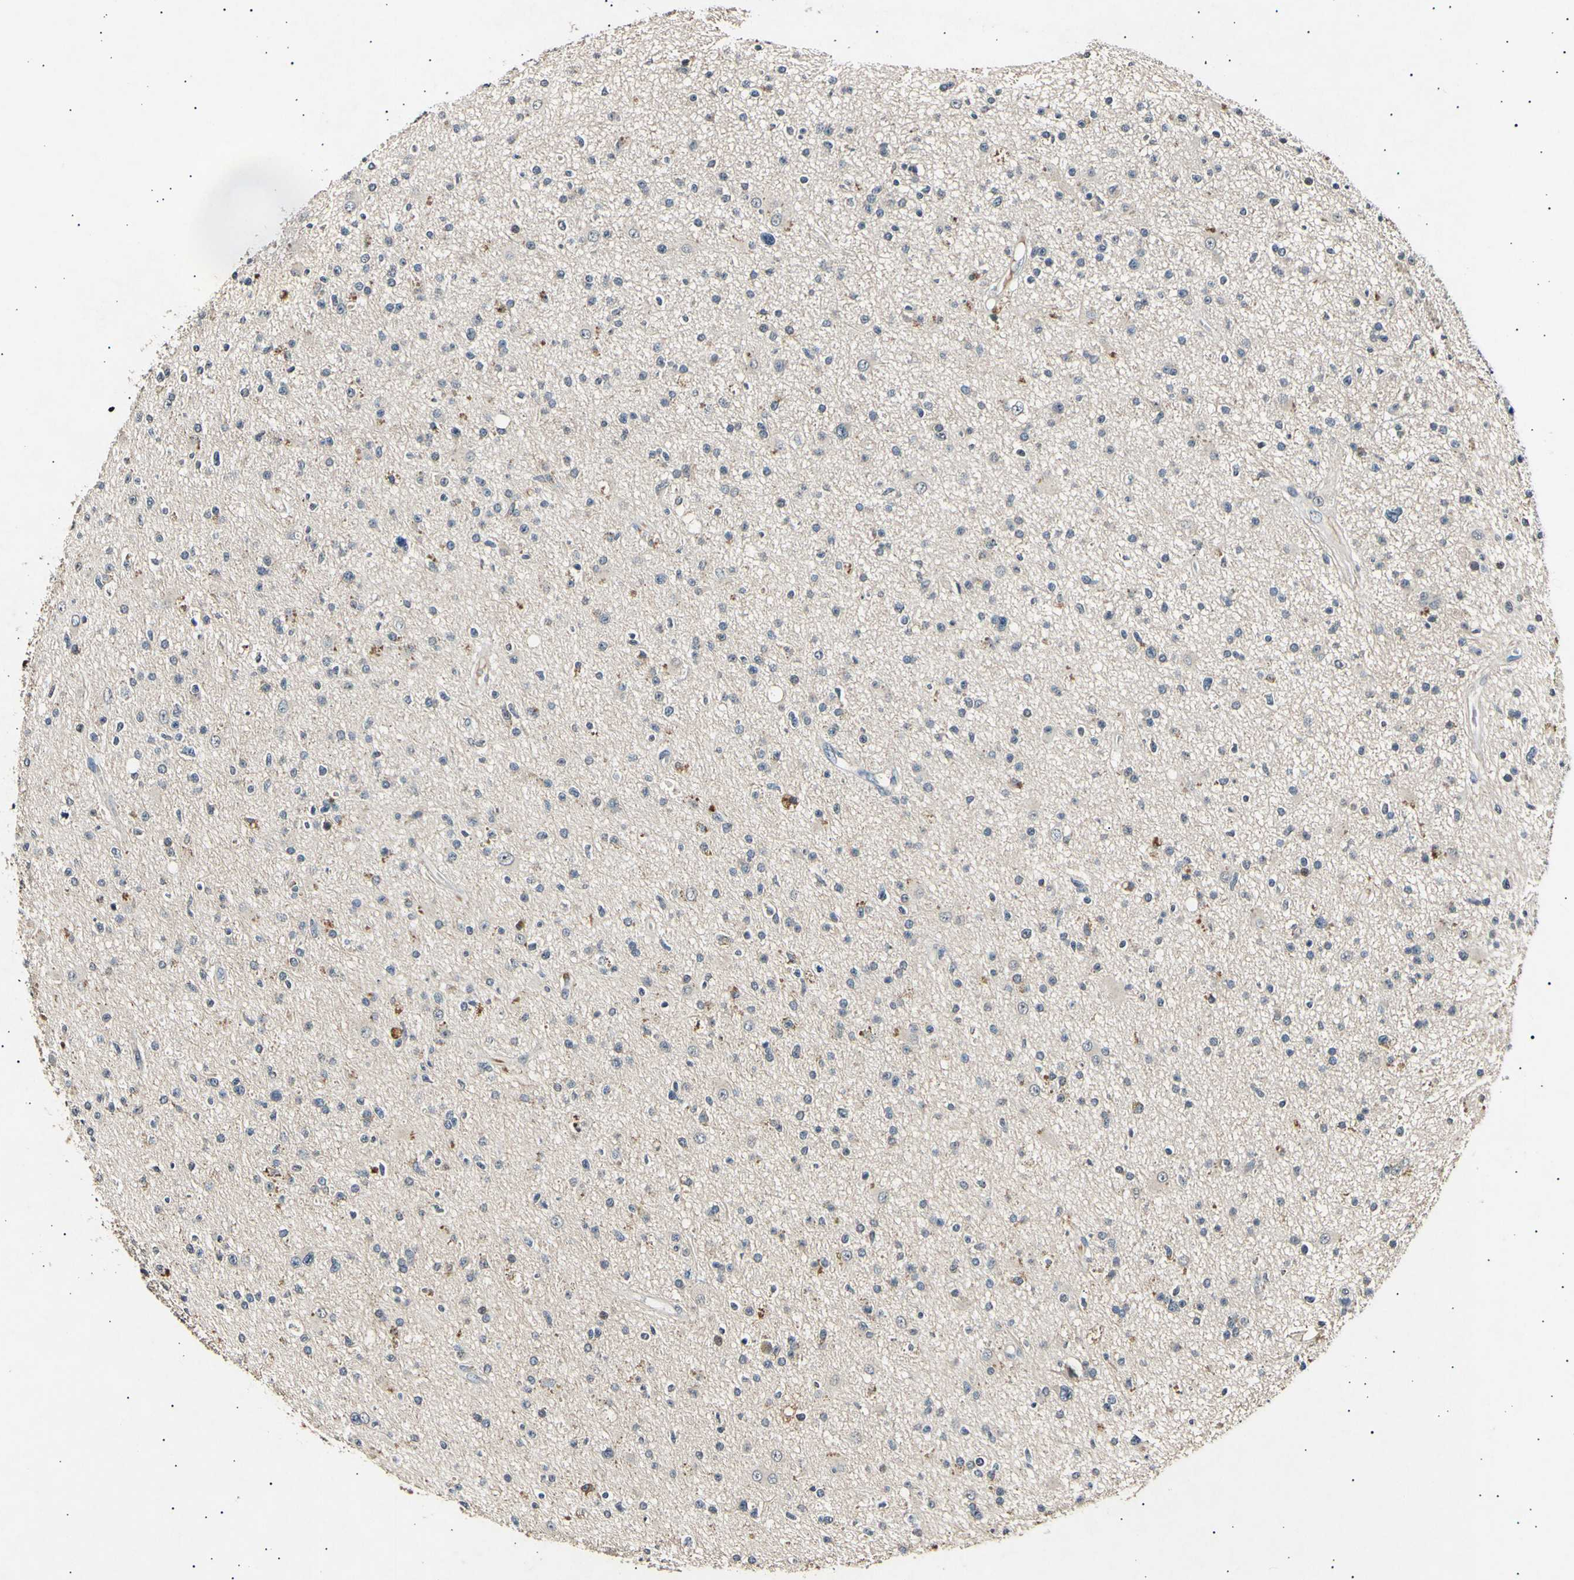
{"staining": {"intensity": "negative", "quantity": "none", "location": "none"}, "tissue": "glioma", "cell_type": "Tumor cells", "image_type": "cancer", "snomed": [{"axis": "morphology", "description": "Glioma, malignant, High grade"}, {"axis": "topography", "description": "Brain"}], "caption": "Human glioma stained for a protein using IHC reveals no expression in tumor cells.", "gene": "ADCY3", "patient": {"sex": "male", "age": 33}}